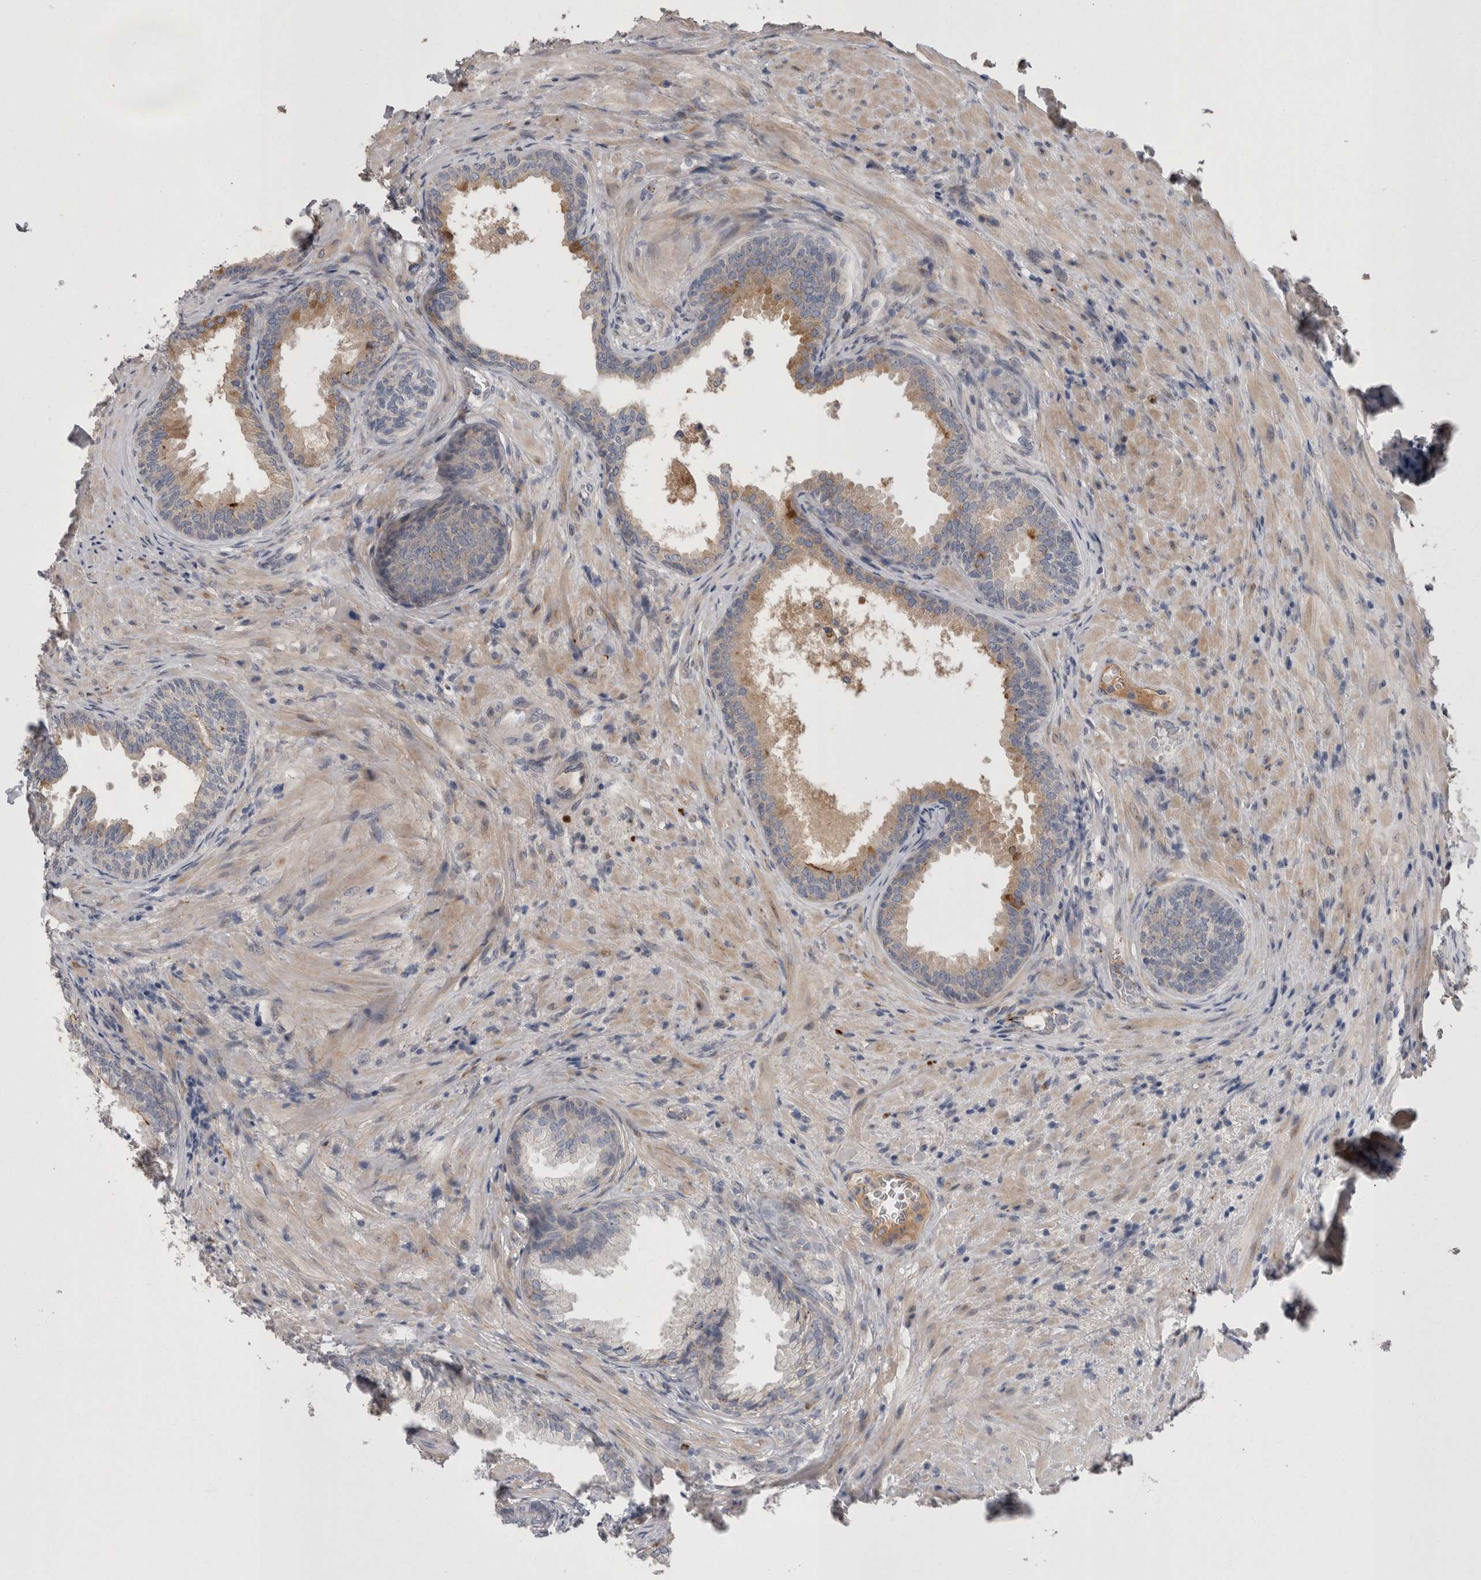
{"staining": {"intensity": "weak", "quantity": "25%-75%", "location": "cytoplasmic/membranous"}, "tissue": "prostate", "cell_type": "Glandular cells", "image_type": "normal", "snomed": [{"axis": "morphology", "description": "Normal tissue, NOS"}, {"axis": "topography", "description": "Prostate"}], "caption": "Glandular cells reveal low levels of weak cytoplasmic/membranous staining in about 25%-75% of cells in unremarkable prostate. The protein is shown in brown color, while the nuclei are stained blue.", "gene": "STC1", "patient": {"sex": "male", "age": 76}}